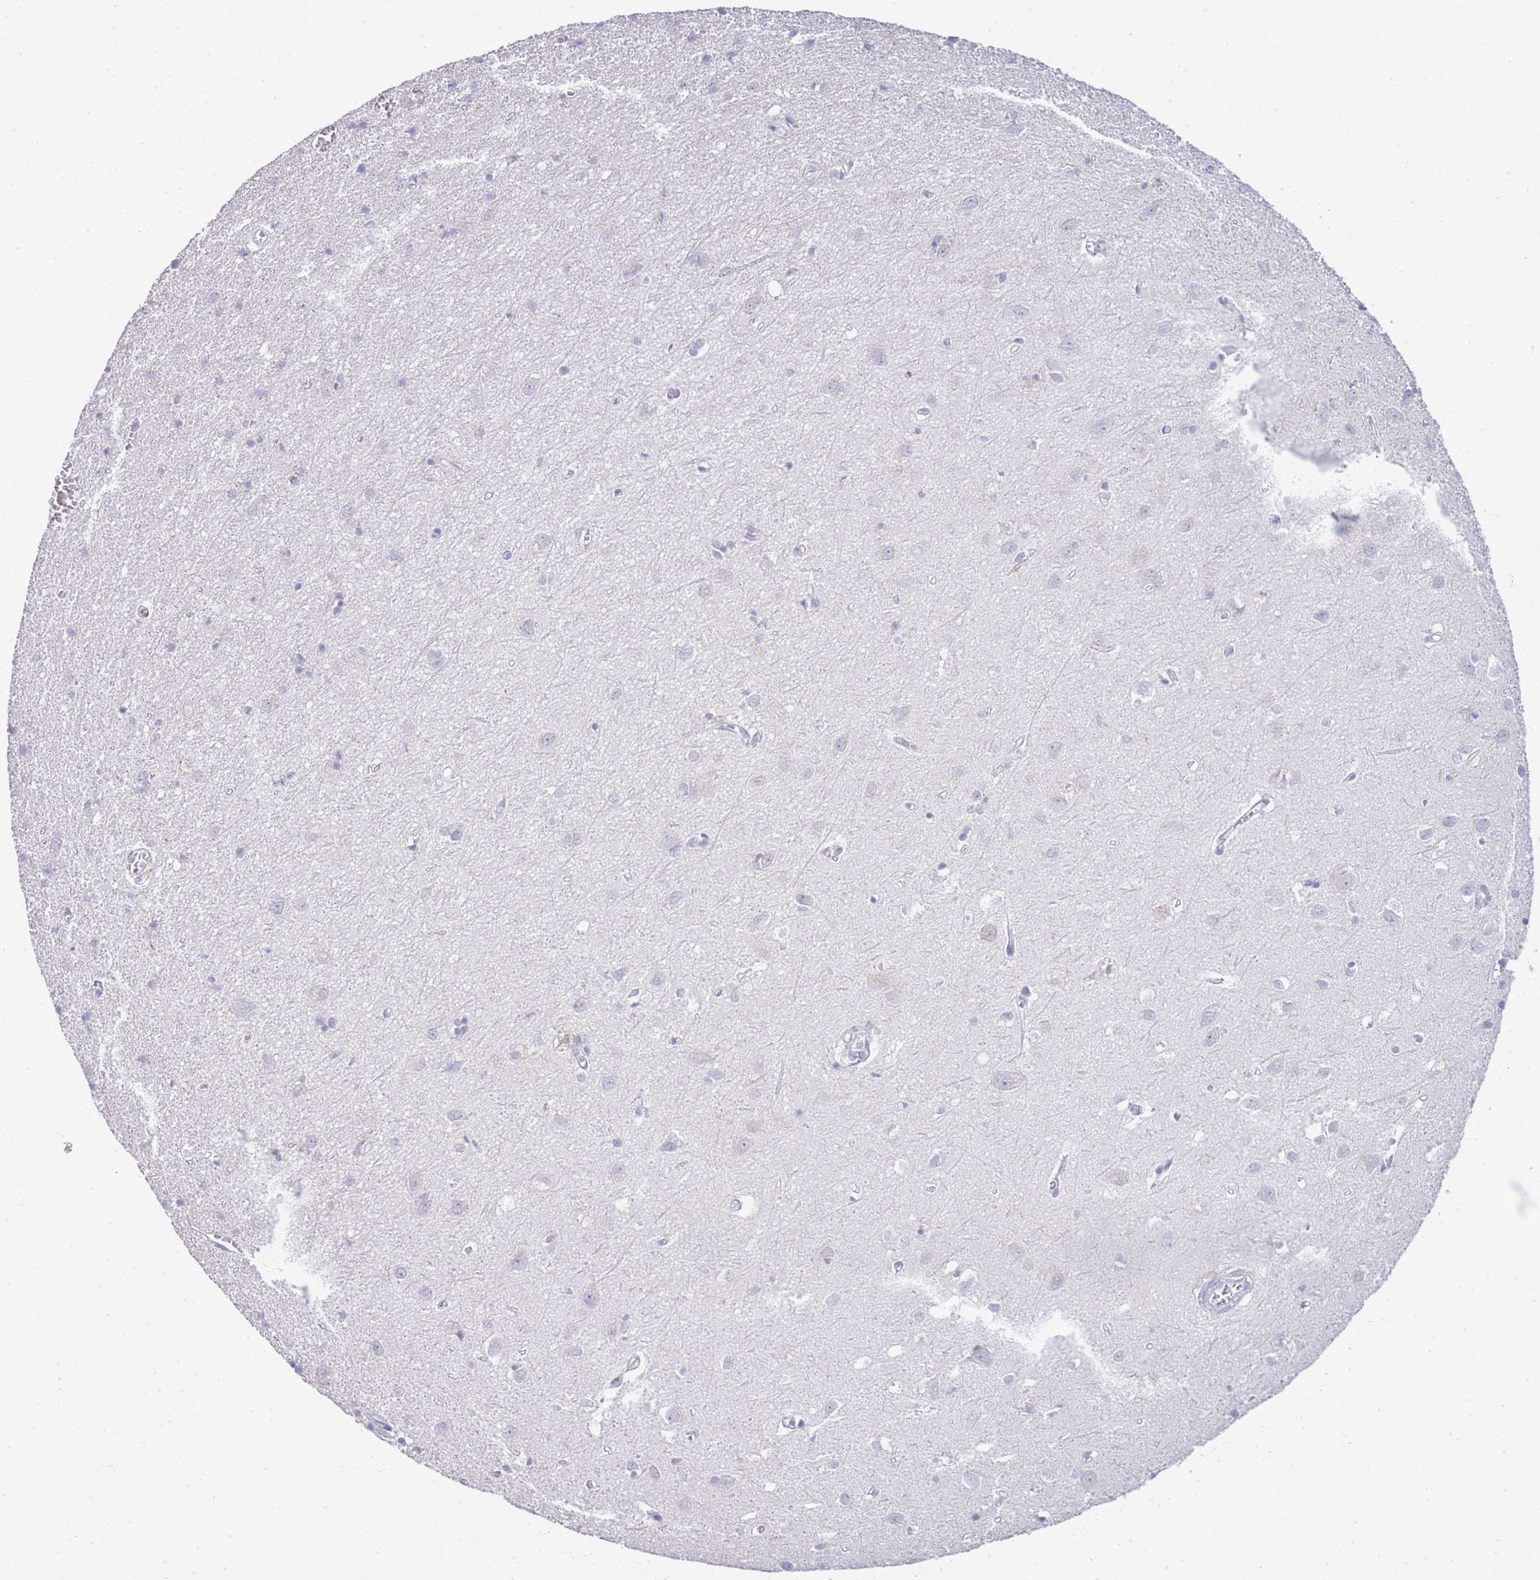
{"staining": {"intensity": "negative", "quantity": "none", "location": "none"}, "tissue": "cerebral cortex", "cell_type": "Endothelial cells", "image_type": "normal", "snomed": [{"axis": "morphology", "description": "Normal tissue, NOS"}, {"axis": "topography", "description": "Cerebral cortex"}], "caption": "Endothelial cells show no significant positivity in normal cerebral cortex. (DAB (3,3'-diaminobenzidine) immunohistochemistry visualized using brightfield microscopy, high magnification).", "gene": "RHO", "patient": {"sex": "female", "age": 64}}